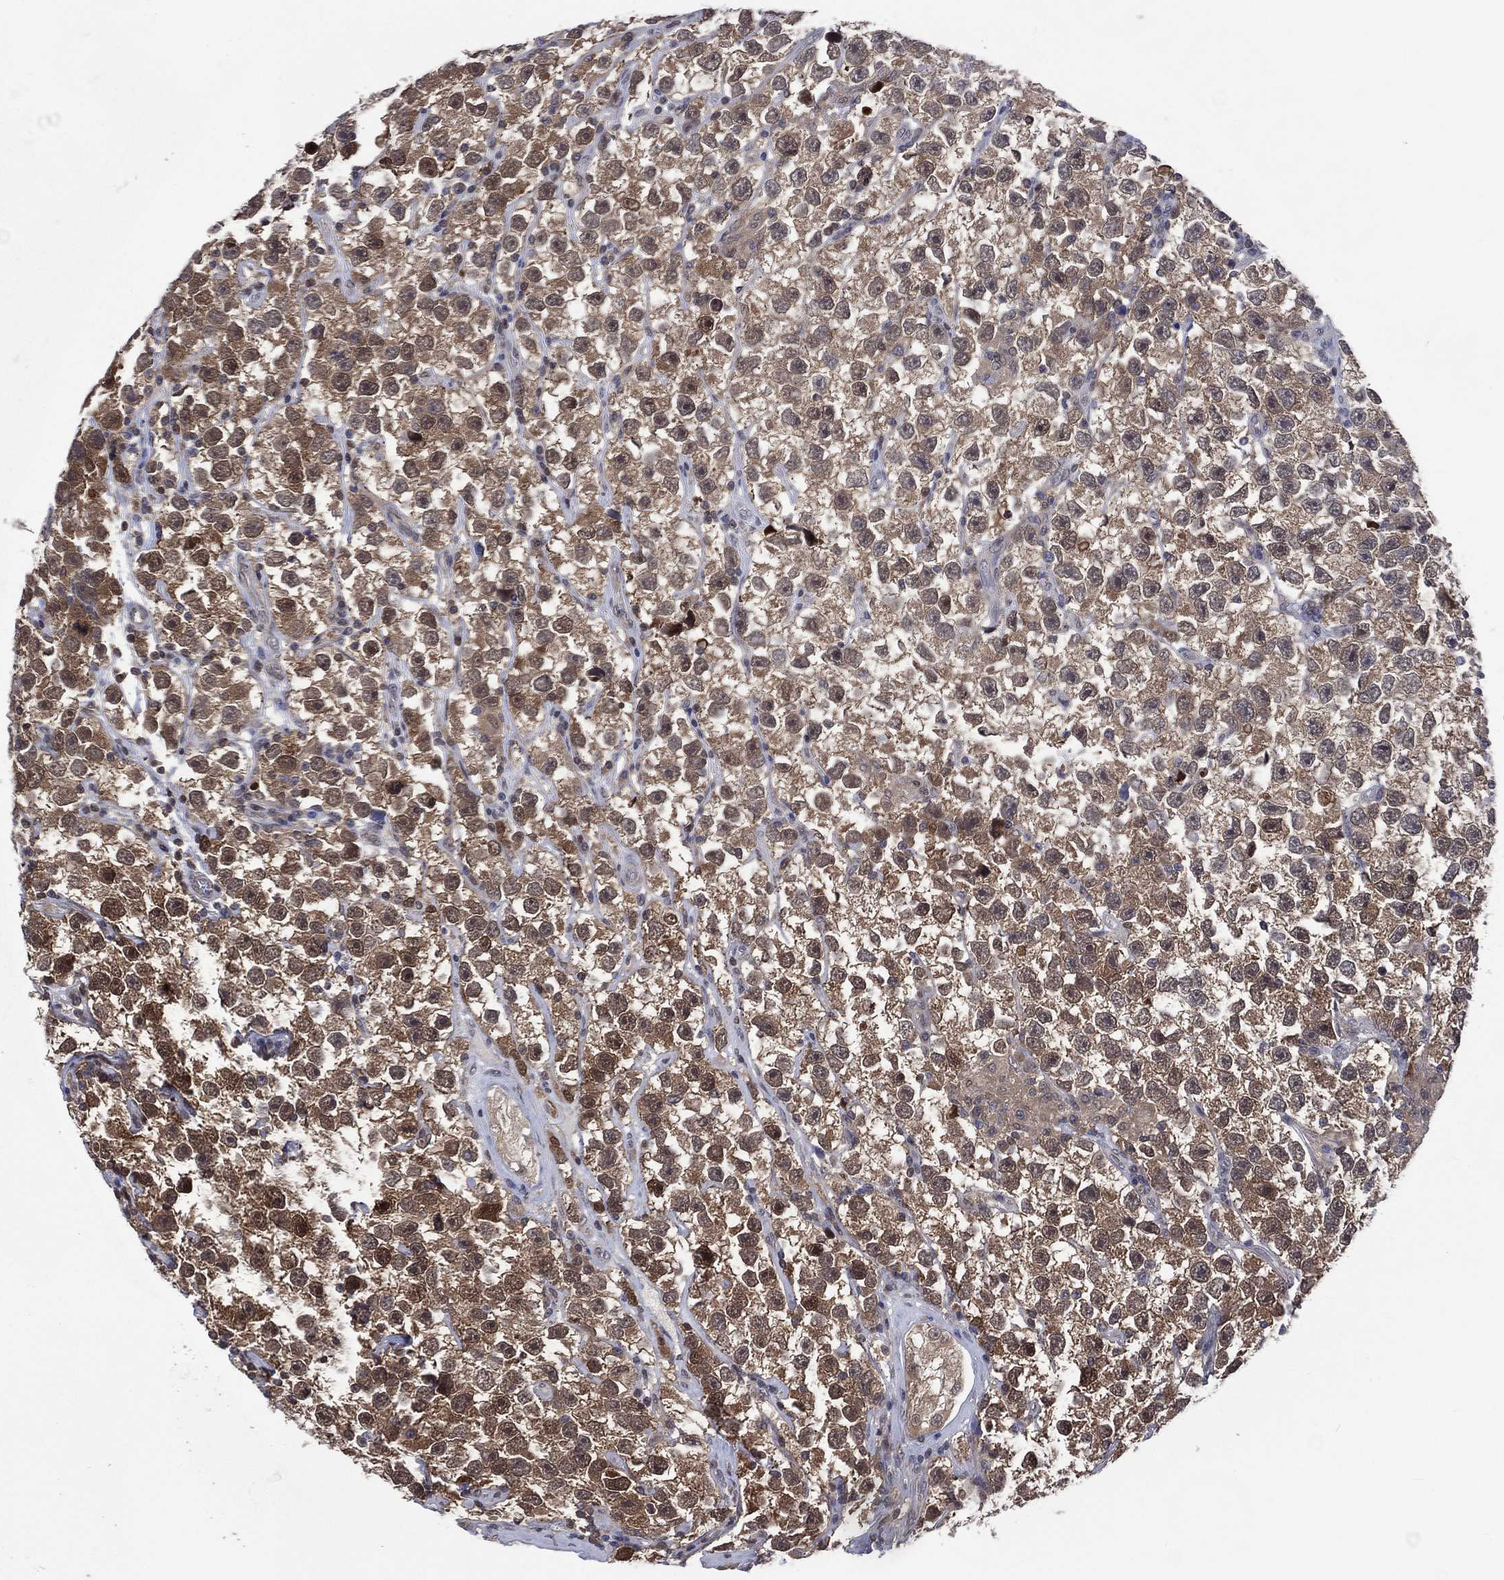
{"staining": {"intensity": "moderate", "quantity": "25%-75%", "location": "cytoplasmic/membranous"}, "tissue": "testis cancer", "cell_type": "Tumor cells", "image_type": "cancer", "snomed": [{"axis": "morphology", "description": "Seminoma, NOS"}, {"axis": "topography", "description": "Testis"}], "caption": "Immunohistochemistry (IHC) micrograph of neoplastic tissue: seminoma (testis) stained using IHC displays medium levels of moderate protein expression localized specifically in the cytoplasmic/membranous of tumor cells, appearing as a cytoplasmic/membranous brown color.", "gene": "MTAP", "patient": {"sex": "male", "age": 26}}